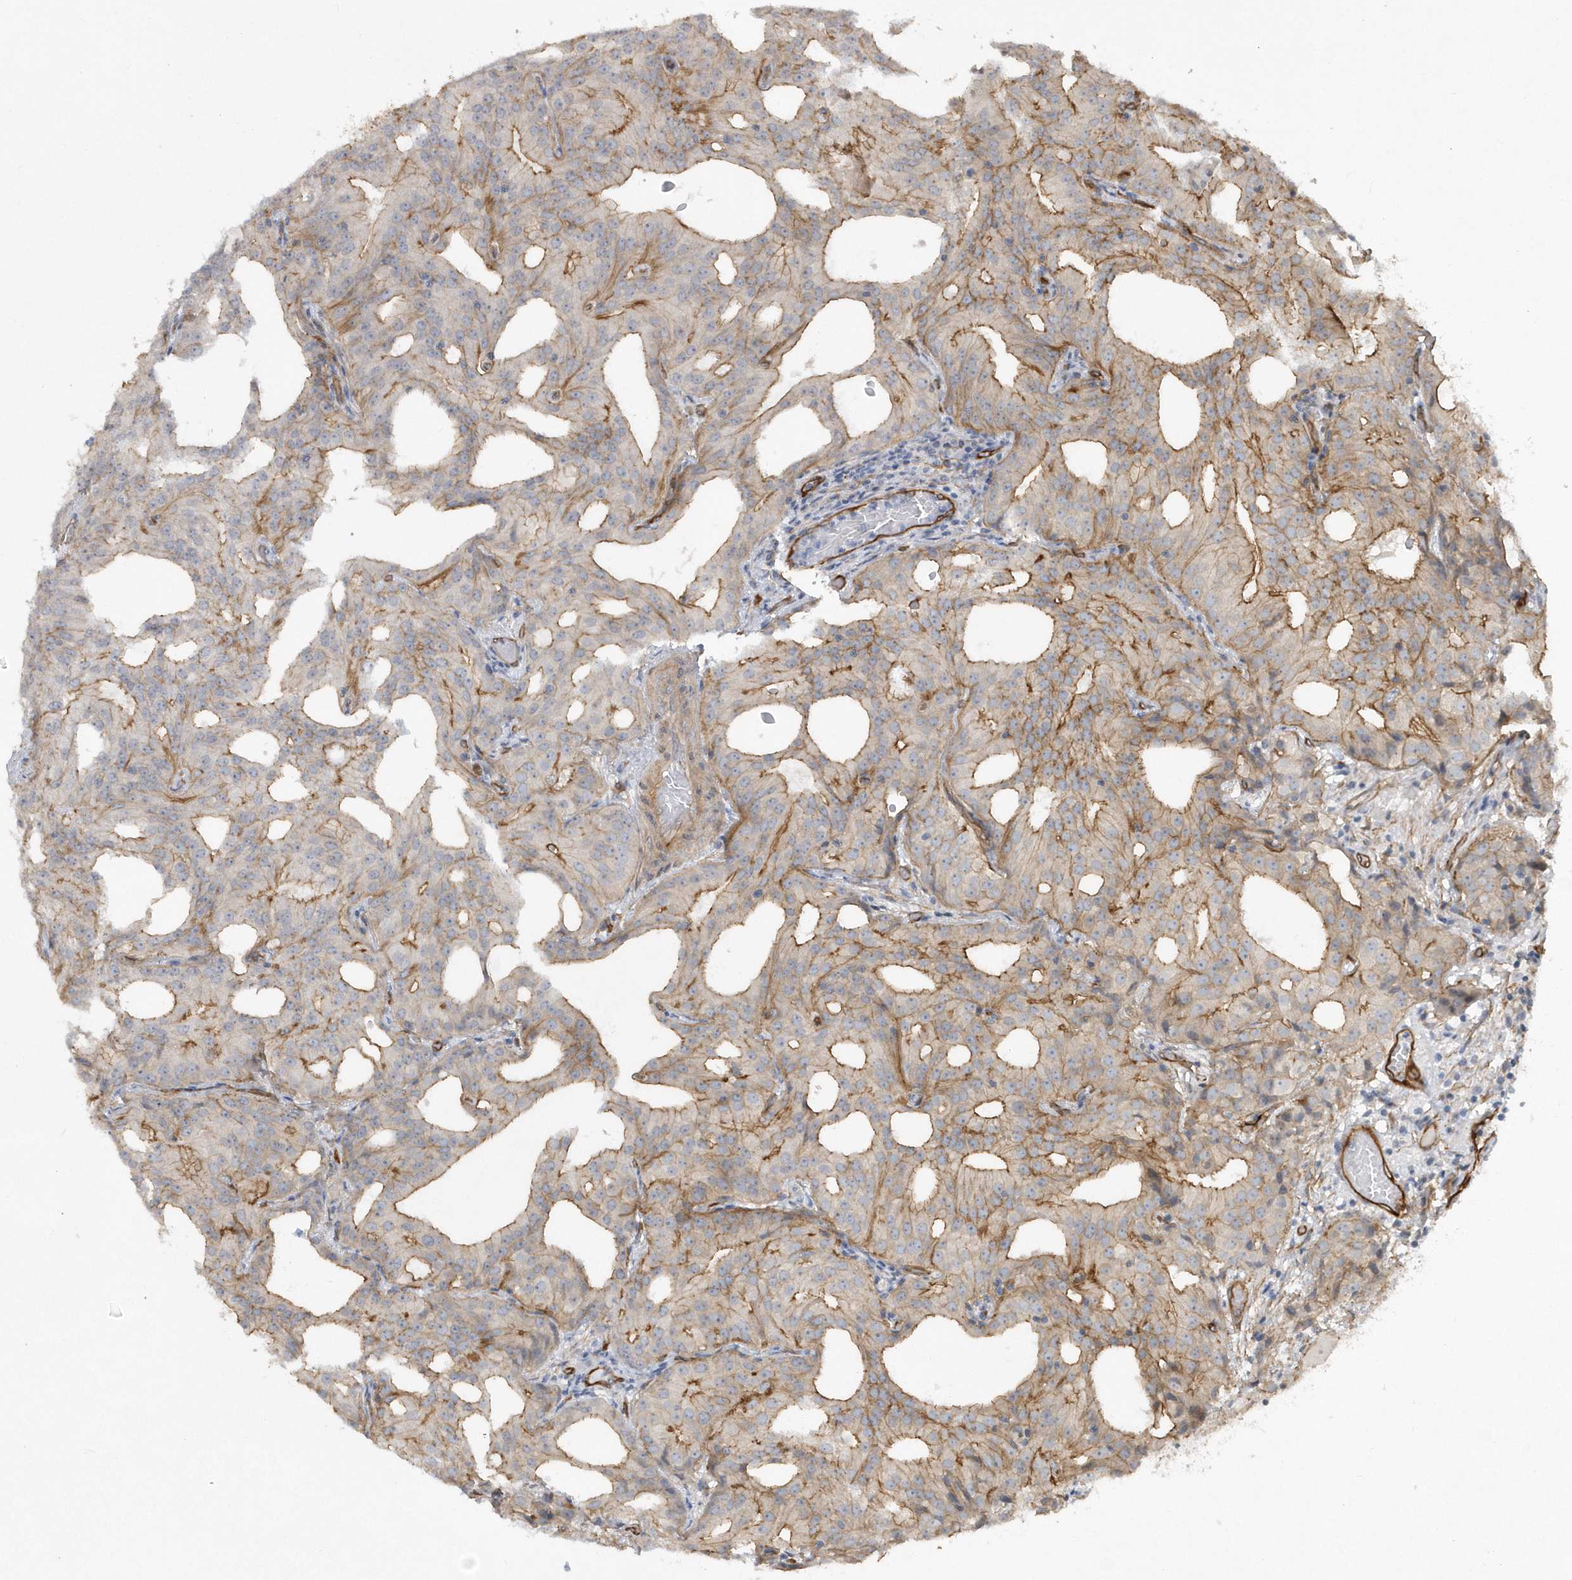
{"staining": {"intensity": "moderate", "quantity": "25%-75%", "location": "cytoplasmic/membranous"}, "tissue": "prostate cancer", "cell_type": "Tumor cells", "image_type": "cancer", "snomed": [{"axis": "morphology", "description": "Adenocarcinoma, Medium grade"}, {"axis": "topography", "description": "Prostate"}], "caption": "Medium-grade adenocarcinoma (prostate) stained for a protein displays moderate cytoplasmic/membranous positivity in tumor cells. The staining is performed using DAB (3,3'-diaminobenzidine) brown chromogen to label protein expression. The nuclei are counter-stained blue using hematoxylin.", "gene": "RAI14", "patient": {"sex": "male", "age": 88}}